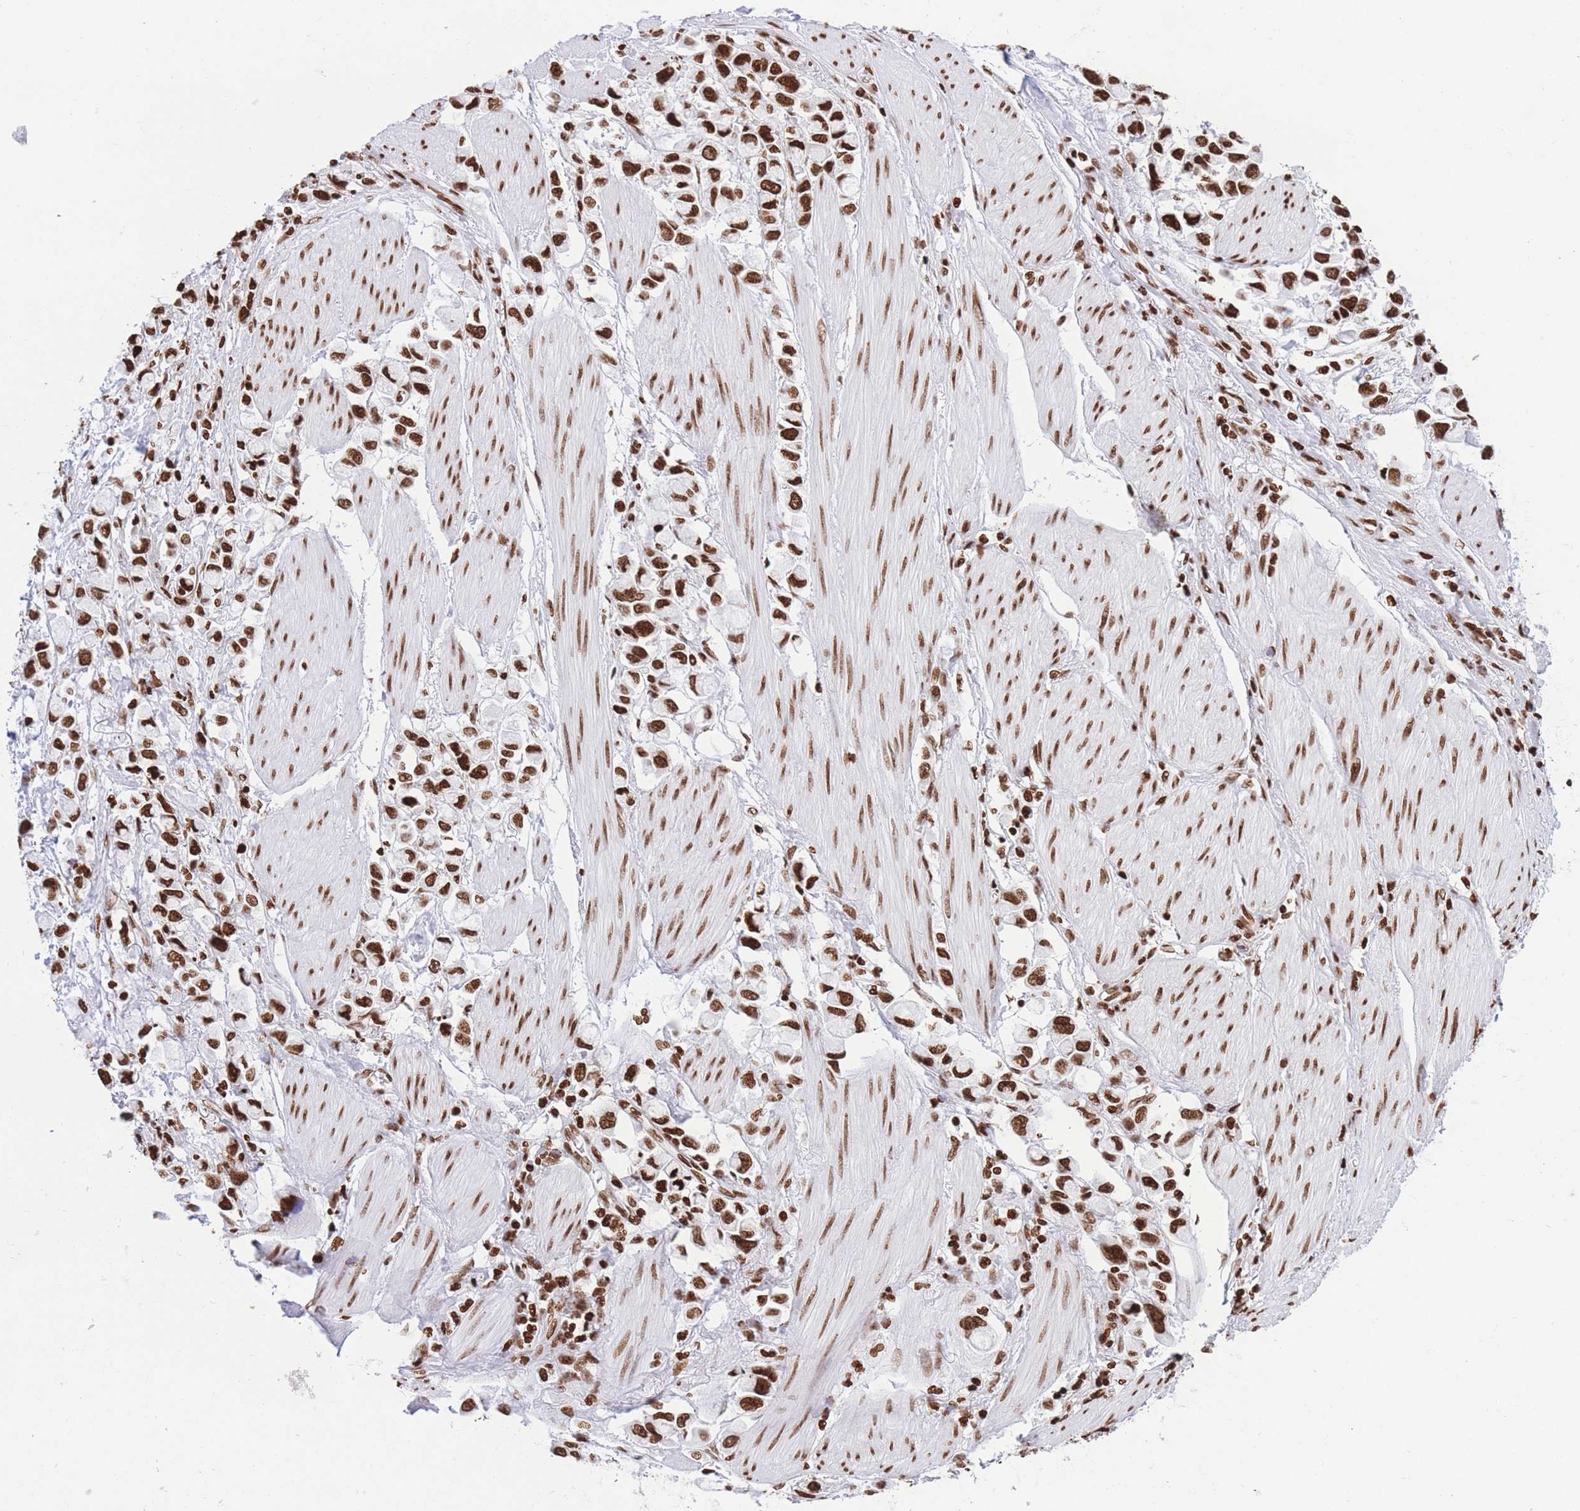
{"staining": {"intensity": "strong", "quantity": ">75%", "location": "nuclear"}, "tissue": "stomach cancer", "cell_type": "Tumor cells", "image_type": "cancer", "snomed": [{"axis": "morphology", "description": "Adenocarcinoma, NOS"}, {"axis": "topography", "description": "Stomach"}], "caption": "Immunohistochemical staining of stomach adenocarcinoma reveals high levels of strong nuclear protein expression in about >75% of tumor cells.", "gene": "H2BC11", "patient": {"sex": "female", "age": 81}}